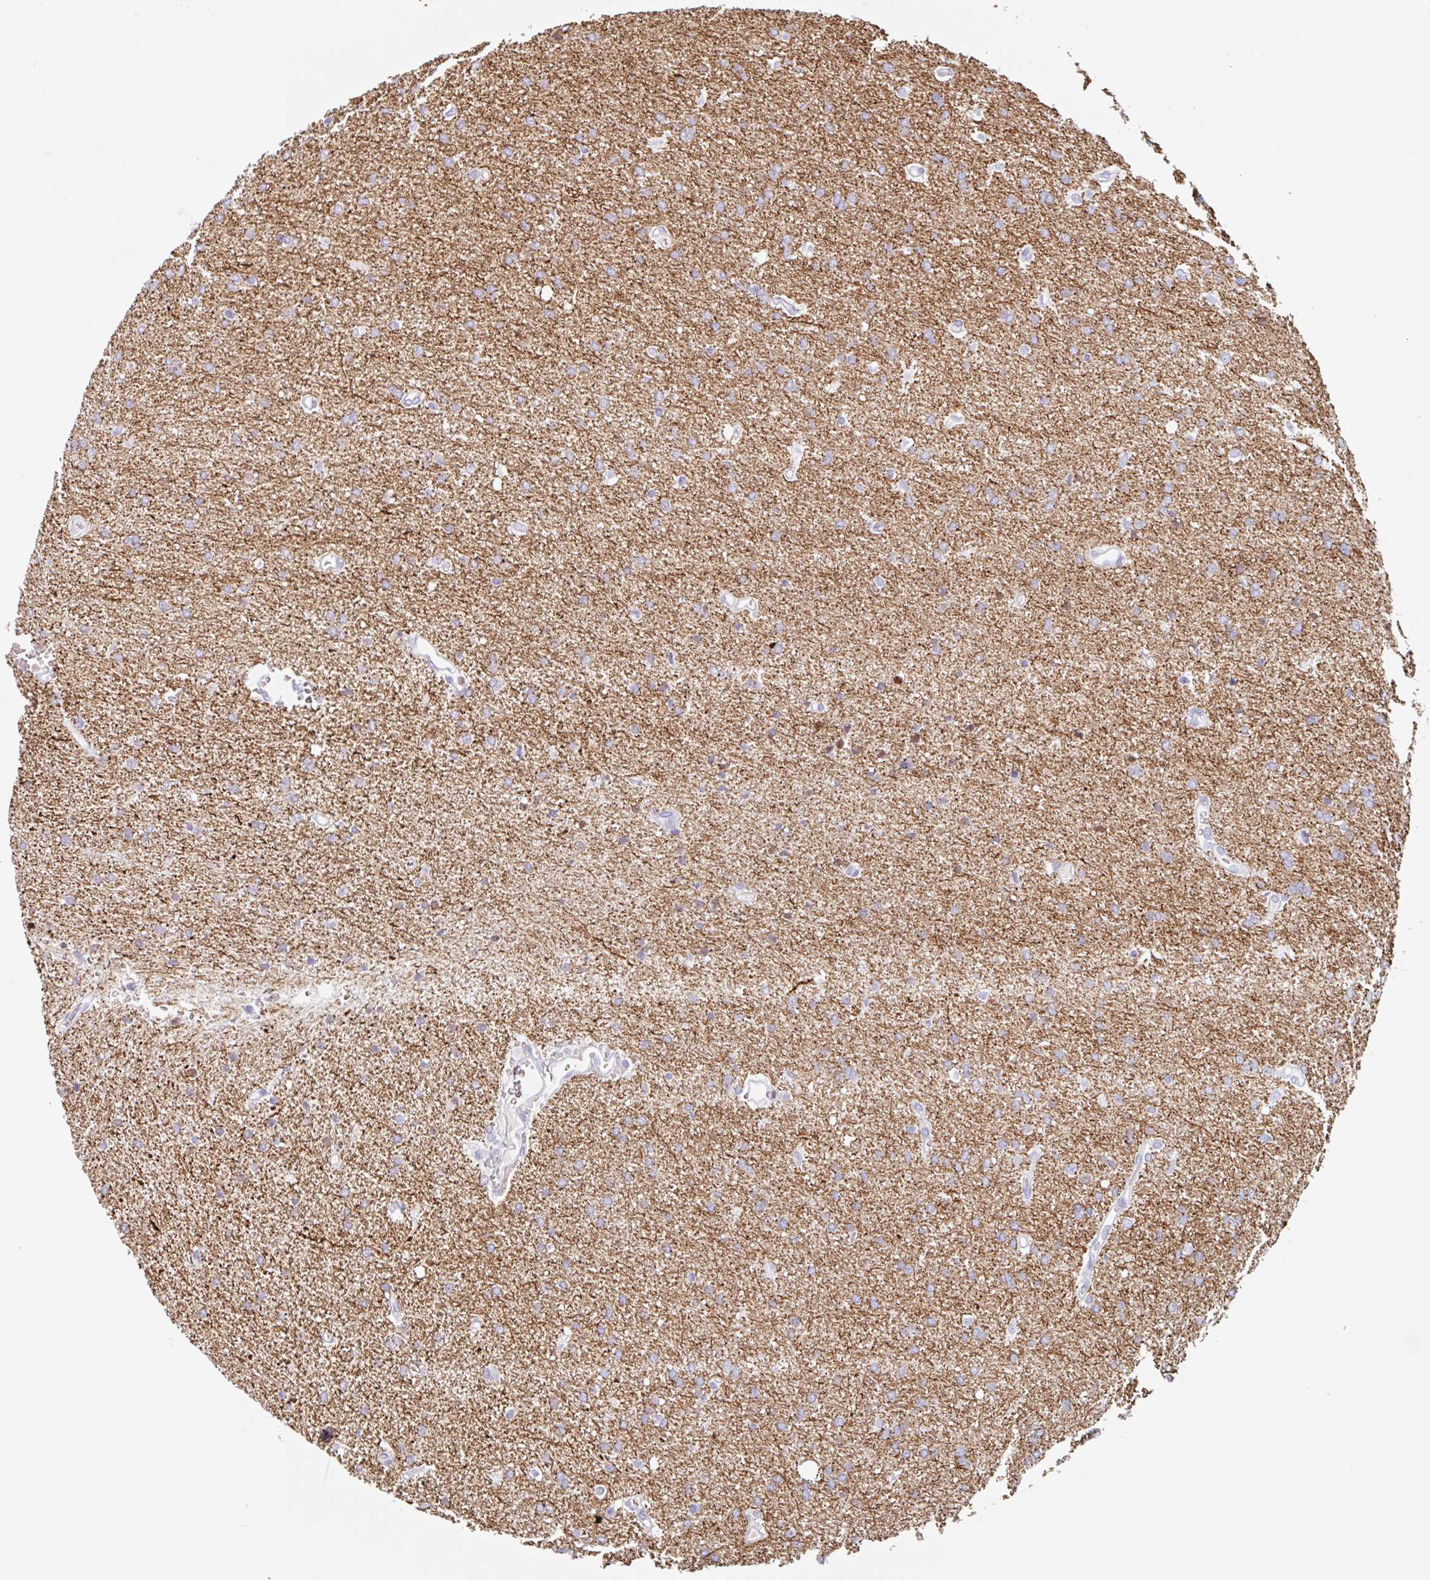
{"staining": {"intensity": "negative", "quantity": "none", "location": "none"}, "tissue": "glioma", "cell_type": "Tumor cells", "image_type": "cancer", "snomed": [{"axis": "morphology", "description": "Glioma, malignant, Low grade"}, {"axis": "topography", "description": "Brain"}], "caption": "IHC photomicrograph of neoplastic tissue: low-grade glioma (malignant) stained with DAB exhibits no significant protein staining in tumor cells.", "gene": "EMC4", "patient": {"sex": "female", "age": 34}}